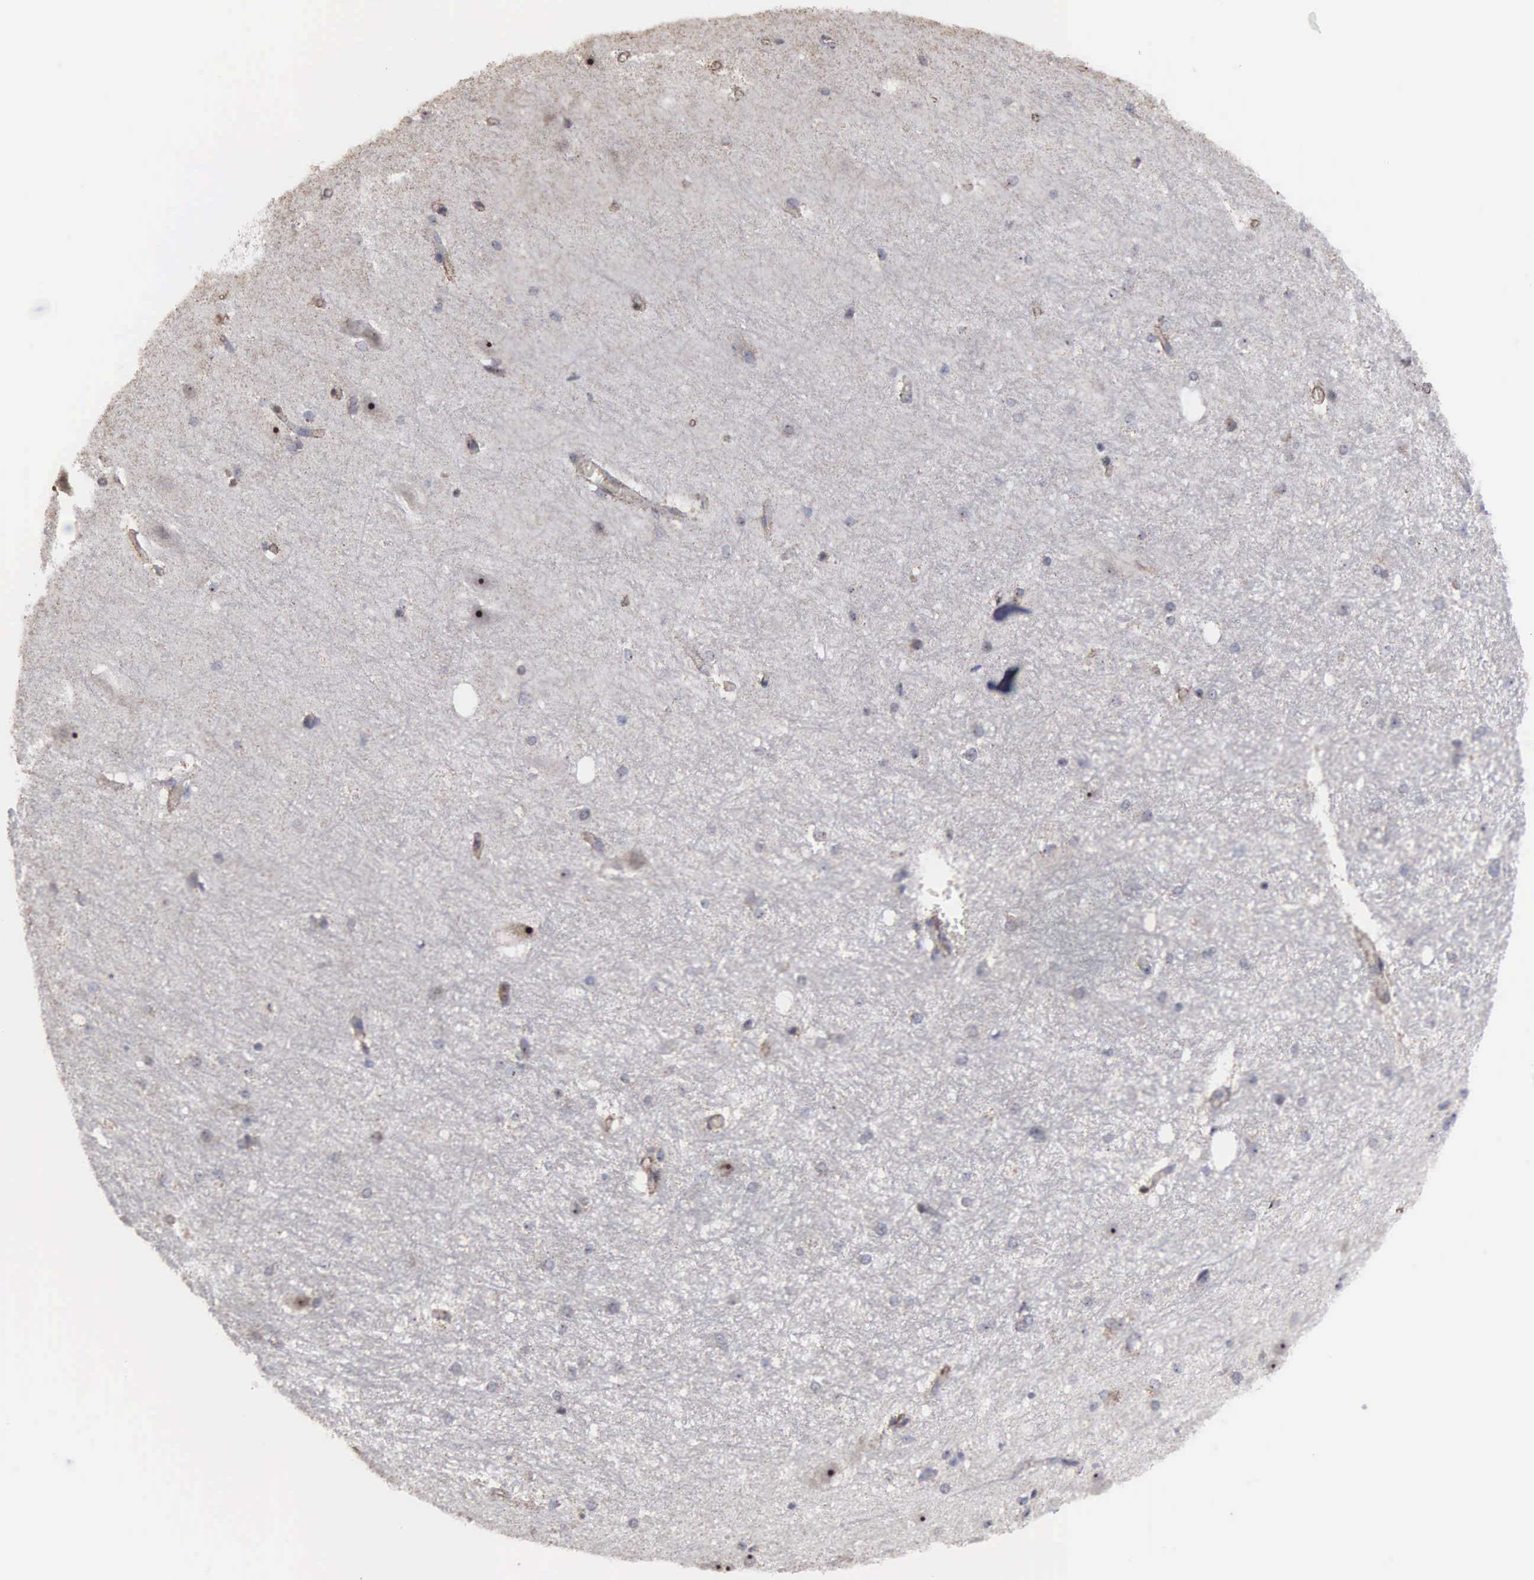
{"staining": {"intensity": "negative", "quantity": "none", "location": "none"}, "tissue": "hippocampus", "cell_type": "Glial cells", "image_type": "normal", "snomed": [{"axis": "morphology", "description": "Normal tissue, NOS"}, {"axis": "topography", "description": "Hippocampus"}], "caption": "A histopathology image of hippocampus stained for a protein shows no brown staining in glial cells.", "gene": "NGDN", "patient": {"sex": "female", "age": 19}}